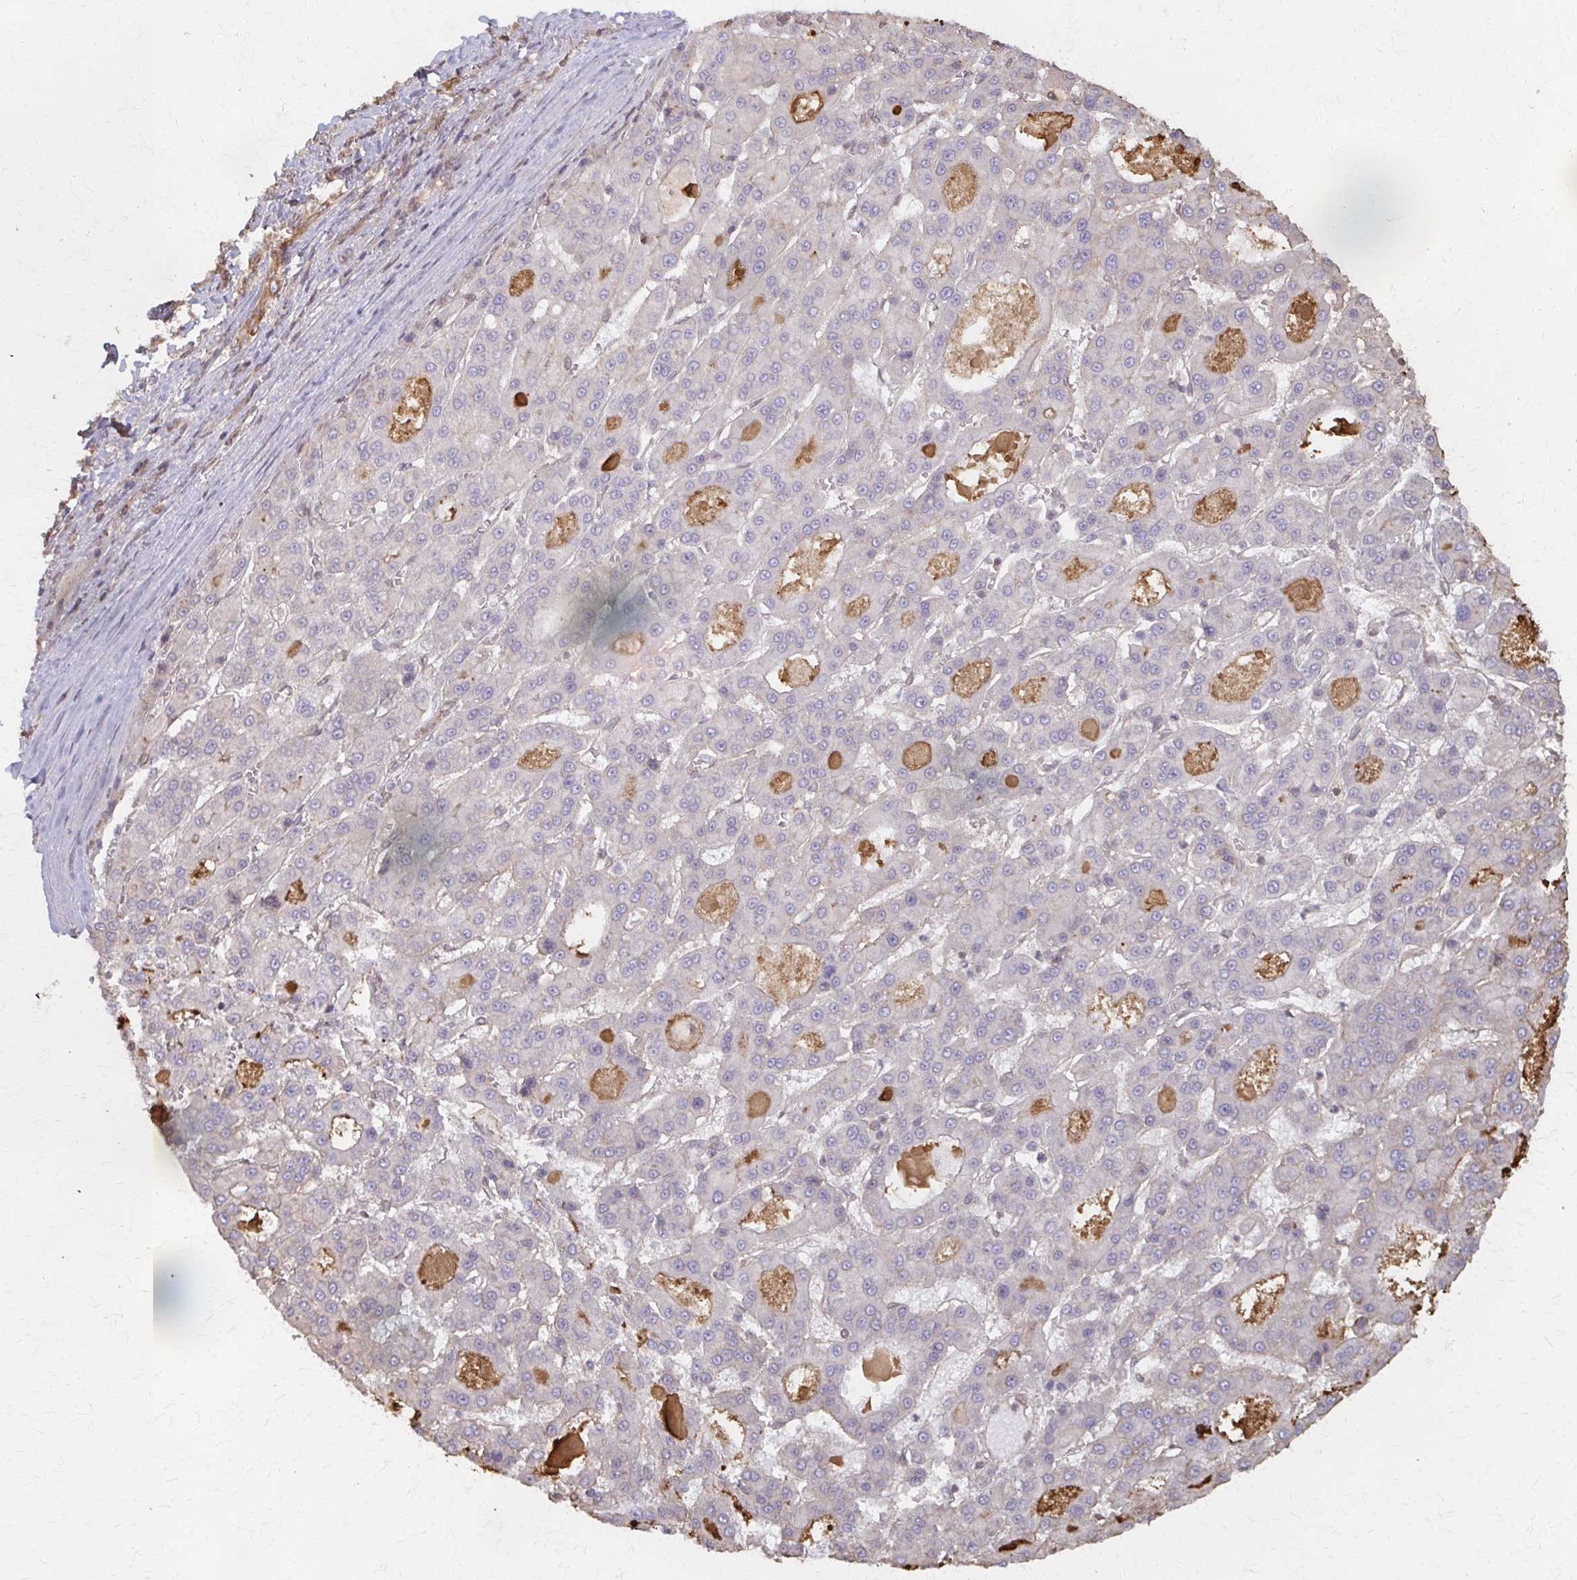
{"staining": {"intensity": "negative", "quantity": "none", "location": "none"}, "tissue": "liver cancer", "cell_type": "Tumor cells", "image_type": "cancer", "snomed": [{"axis": "morphology", "description": "Carcinoma, Hepatocellular, NOS"}, {"axis": "topography", "description": "Liver"}], "caption": "This histopathology image is of liver cancer stained with immunohistochemistry to label a protein in brown with the nuclei are counter-stained blue. There is no expression in tumor cells. (Stains: DAB IHC with hematoxylin counter stain, Microscopy: brightfield microscopy at high magnification).", "gene": "ARHGAP35", "patient": {"sex": "male", "age": 70}}